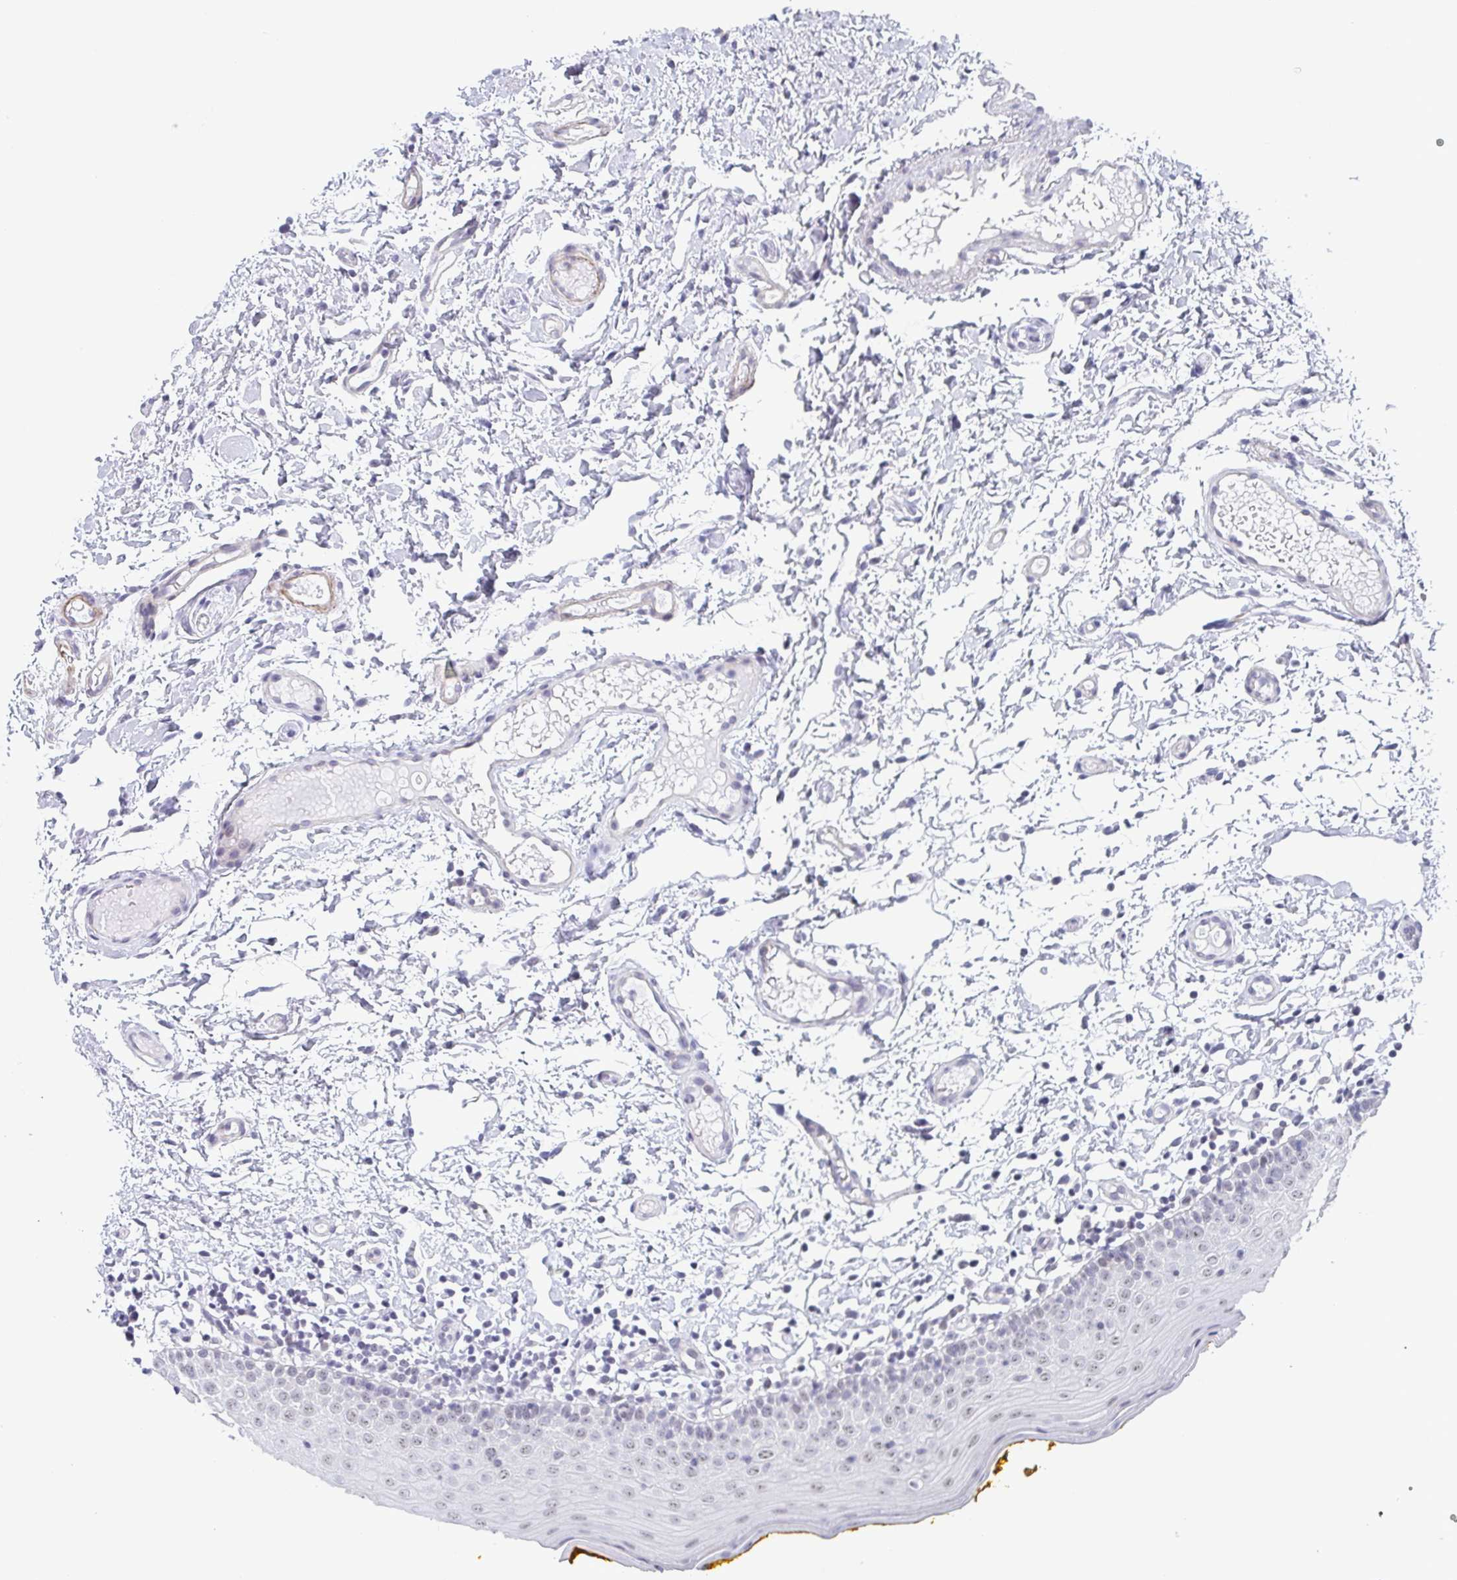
{"staining": {"intensity": "weak", "quantity": "25%-75%", "location": "nuclear"}, "tissue": "oral mucosa", "cell_type": "Squamous epithelial cells", "image_type": "normal", "snomed": [{"axis": "morphology", "description": "Normal tissue, NOS"}, {"axis": "topography", "description": "Oral tissue"}, {"axis": "topography", "description": "Tounge, NOS"}], "caption": "High-power microscopy captured an immunohistochemistry image of benign oral mucosa, revealing weak nuclear staining in approximately 25%-75% of squamous epithelial cells.", "gene": "EXOSC7", "patient": {"sex": "female", "age": 58}}